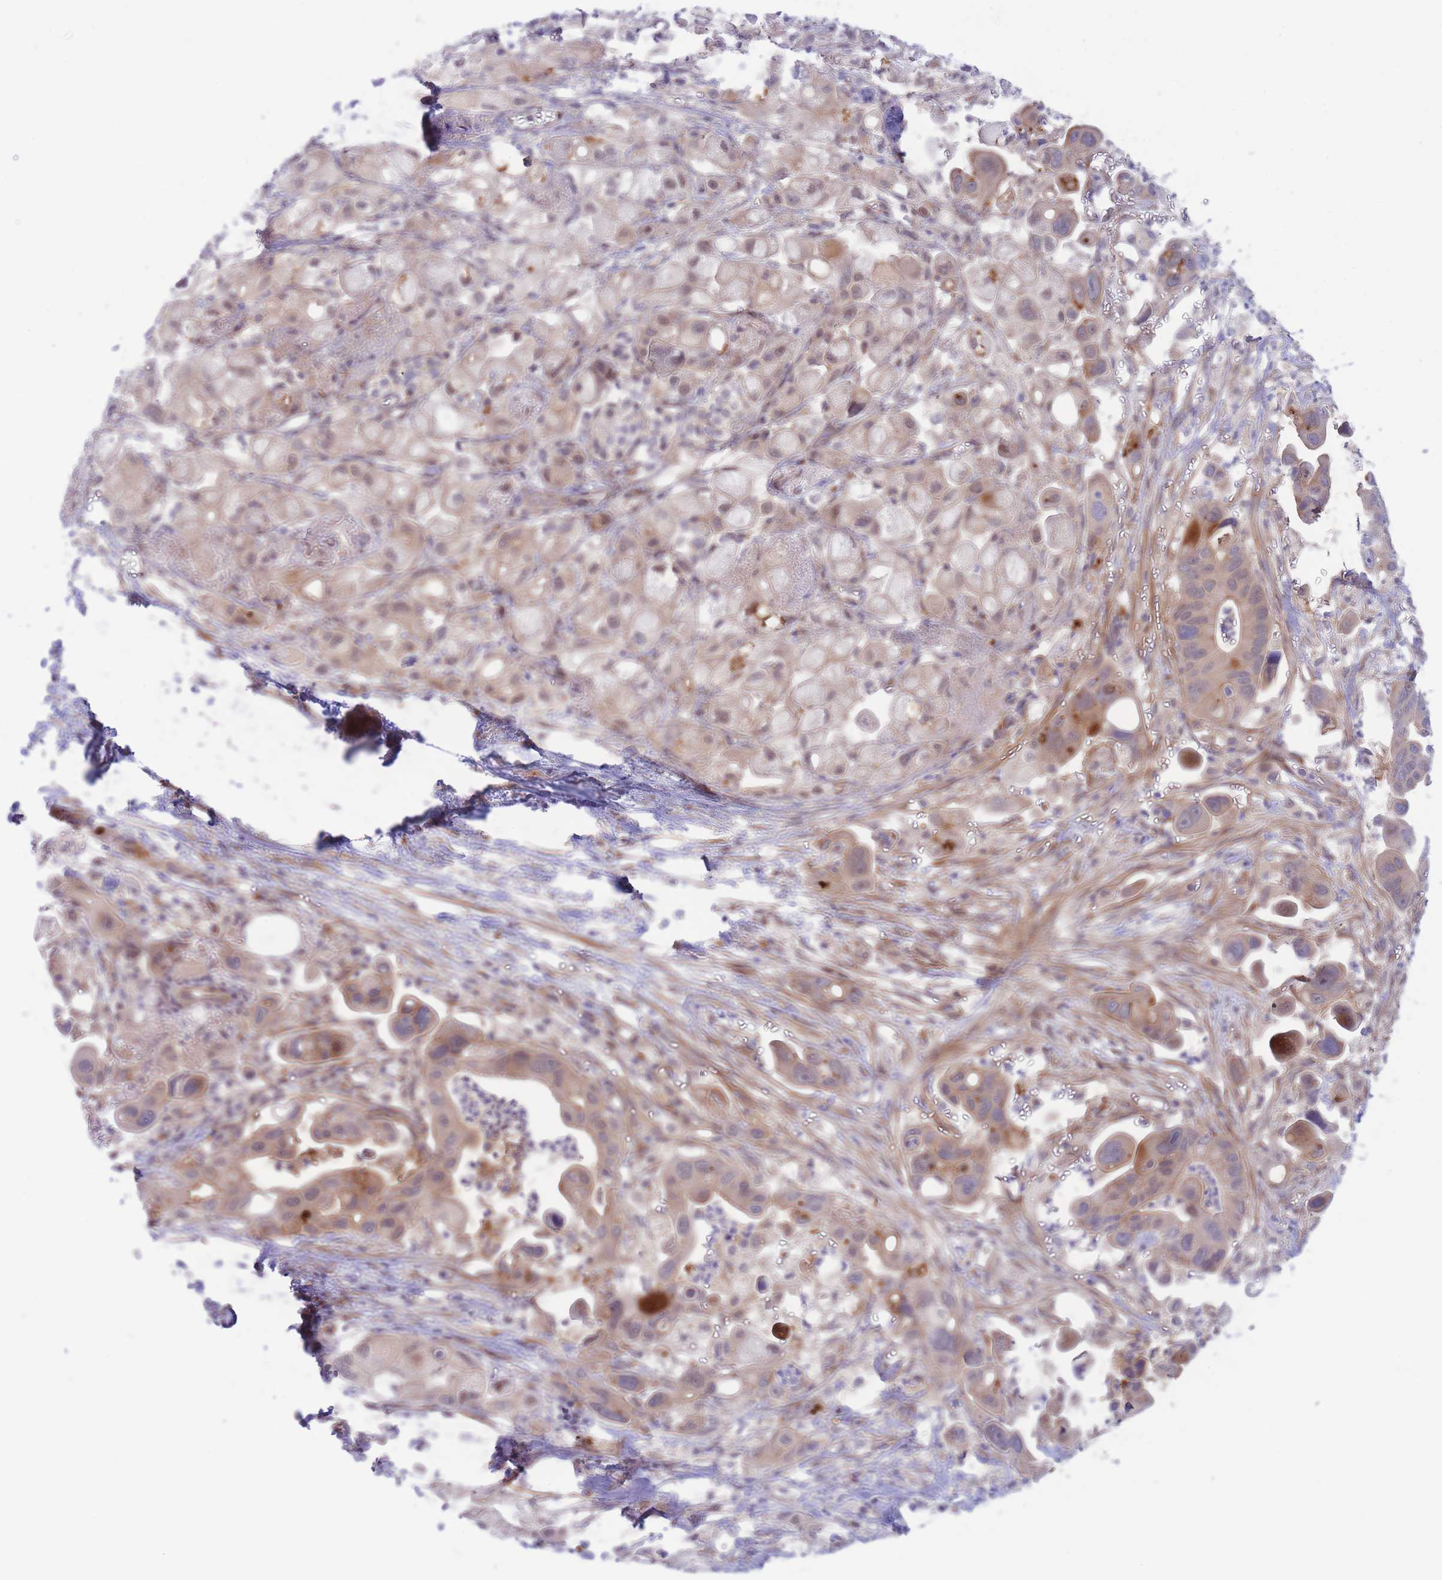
{"staining": {"intensity": "weak", "quantity": "25%-75%", "location": "cytoplasmic/membranous,nuclear"}, "tissue": "pancreatic cancer", "cell_type": "Tumor cells", "image_type": "cancer", "snomed": [{"axis": "morphology", "description": "Adenocarcinoma, NOS"}, {"axis": "topography", "description": "Pancreas"}], "caption": "IHC micrograph of pancreatic cancer (adenocarcinoma) stained for a protein (brown), which shows low levels of weak cytoplasmic/membranous and nuclear expression in approximately 25%-75% of tumor cells.", "gene": "APOL4", "patient": {"sex": "male", "age": 68}}